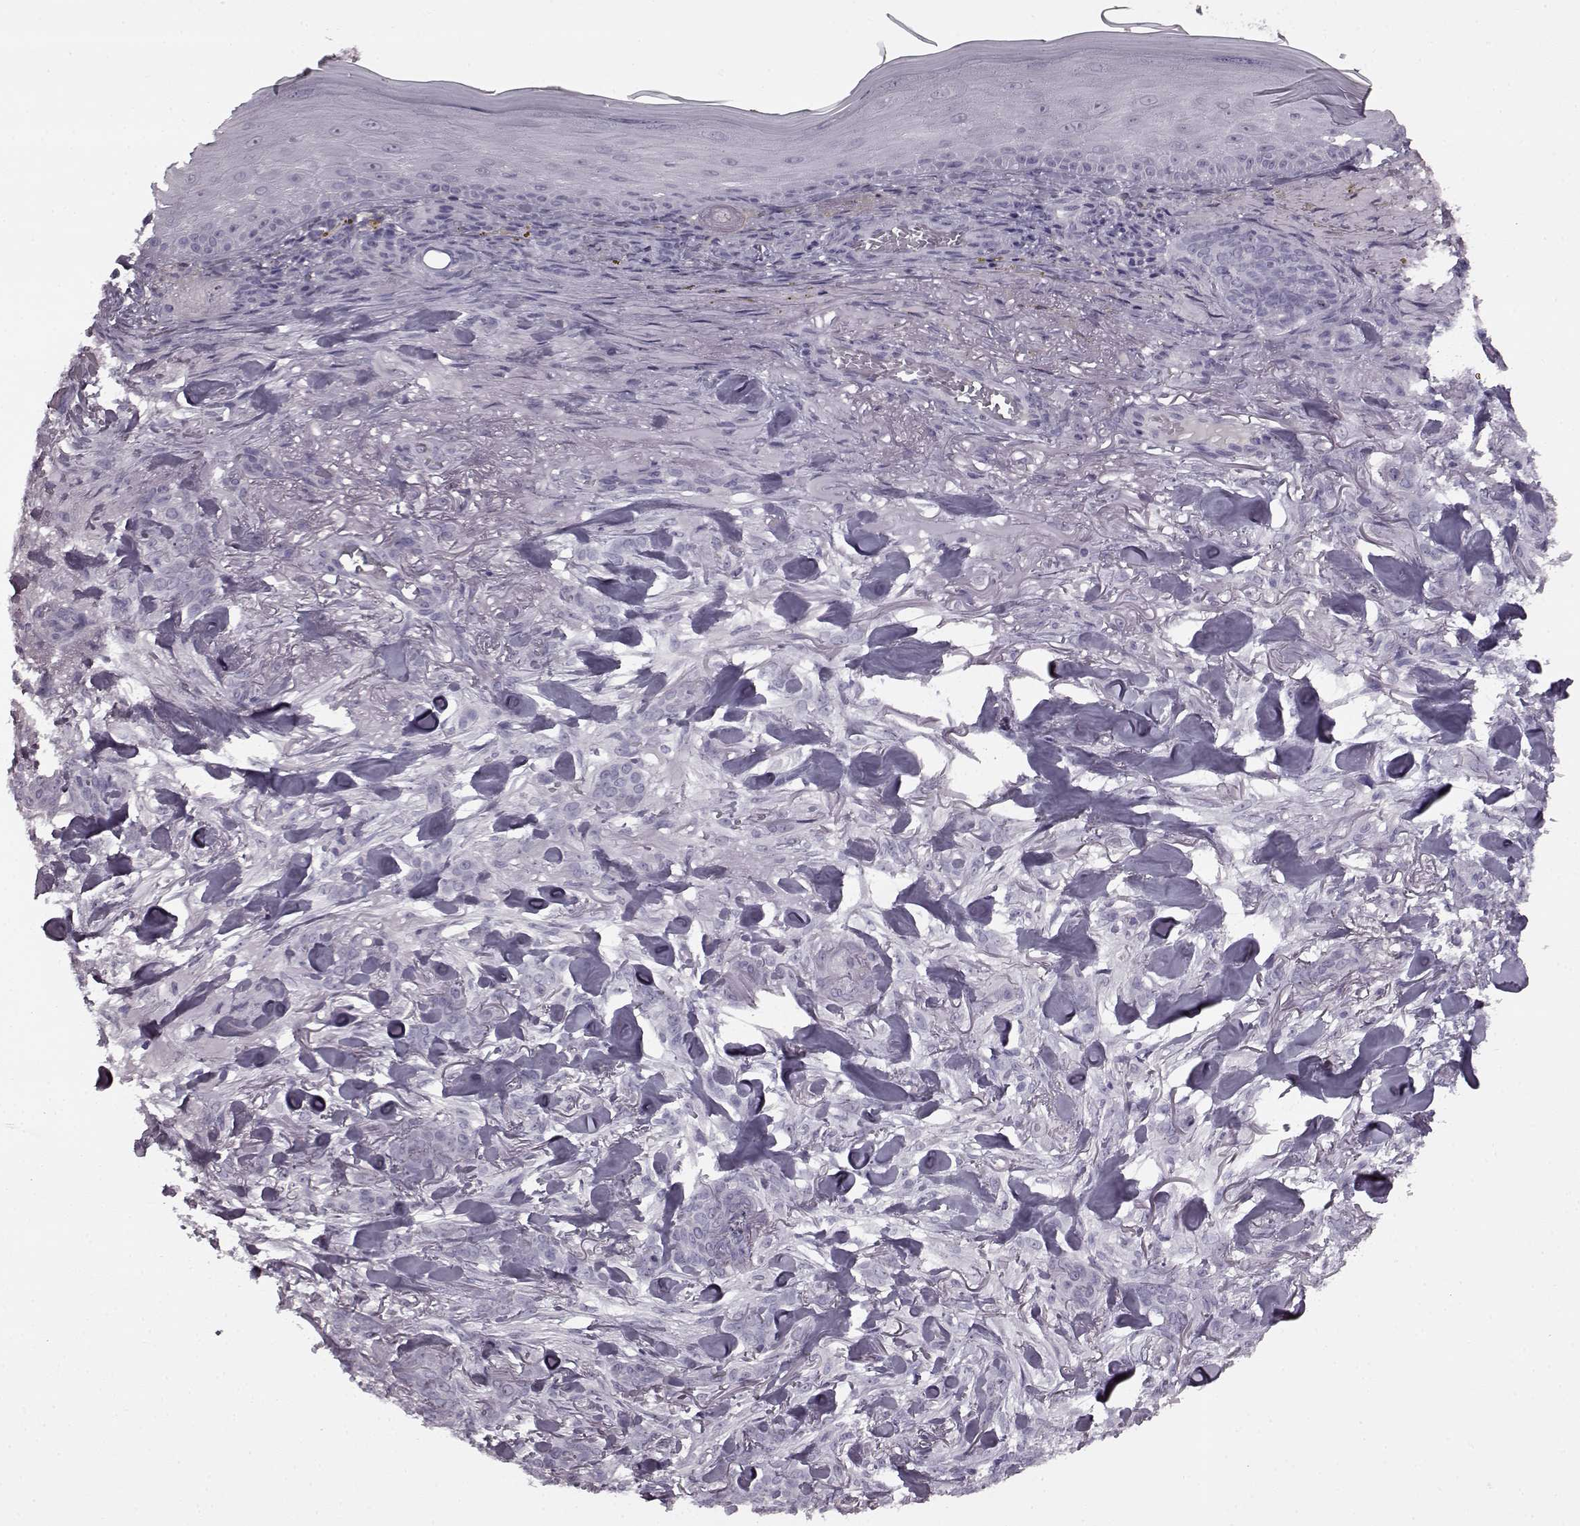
{"staining": {"intensity": "negative", "quantity": "none", "location": "none"}, "tissue": "skin cancer", "cell_type": "Tumor cells", "image_type": "cancer", "snomed": [{"axis": "morphology", "description": "Basal cell carcinoma"}, {"axis": "topography", "description": "Skin"}], "caption": "This micrograph is of skin cancer stained with immunohistochemistry to label a protein in brown with the nuclei are counter-stained blue. There is no positivity in tumor cells.", "gene": "PRPH2", "patient": {"sex": "female", "age": 61}}